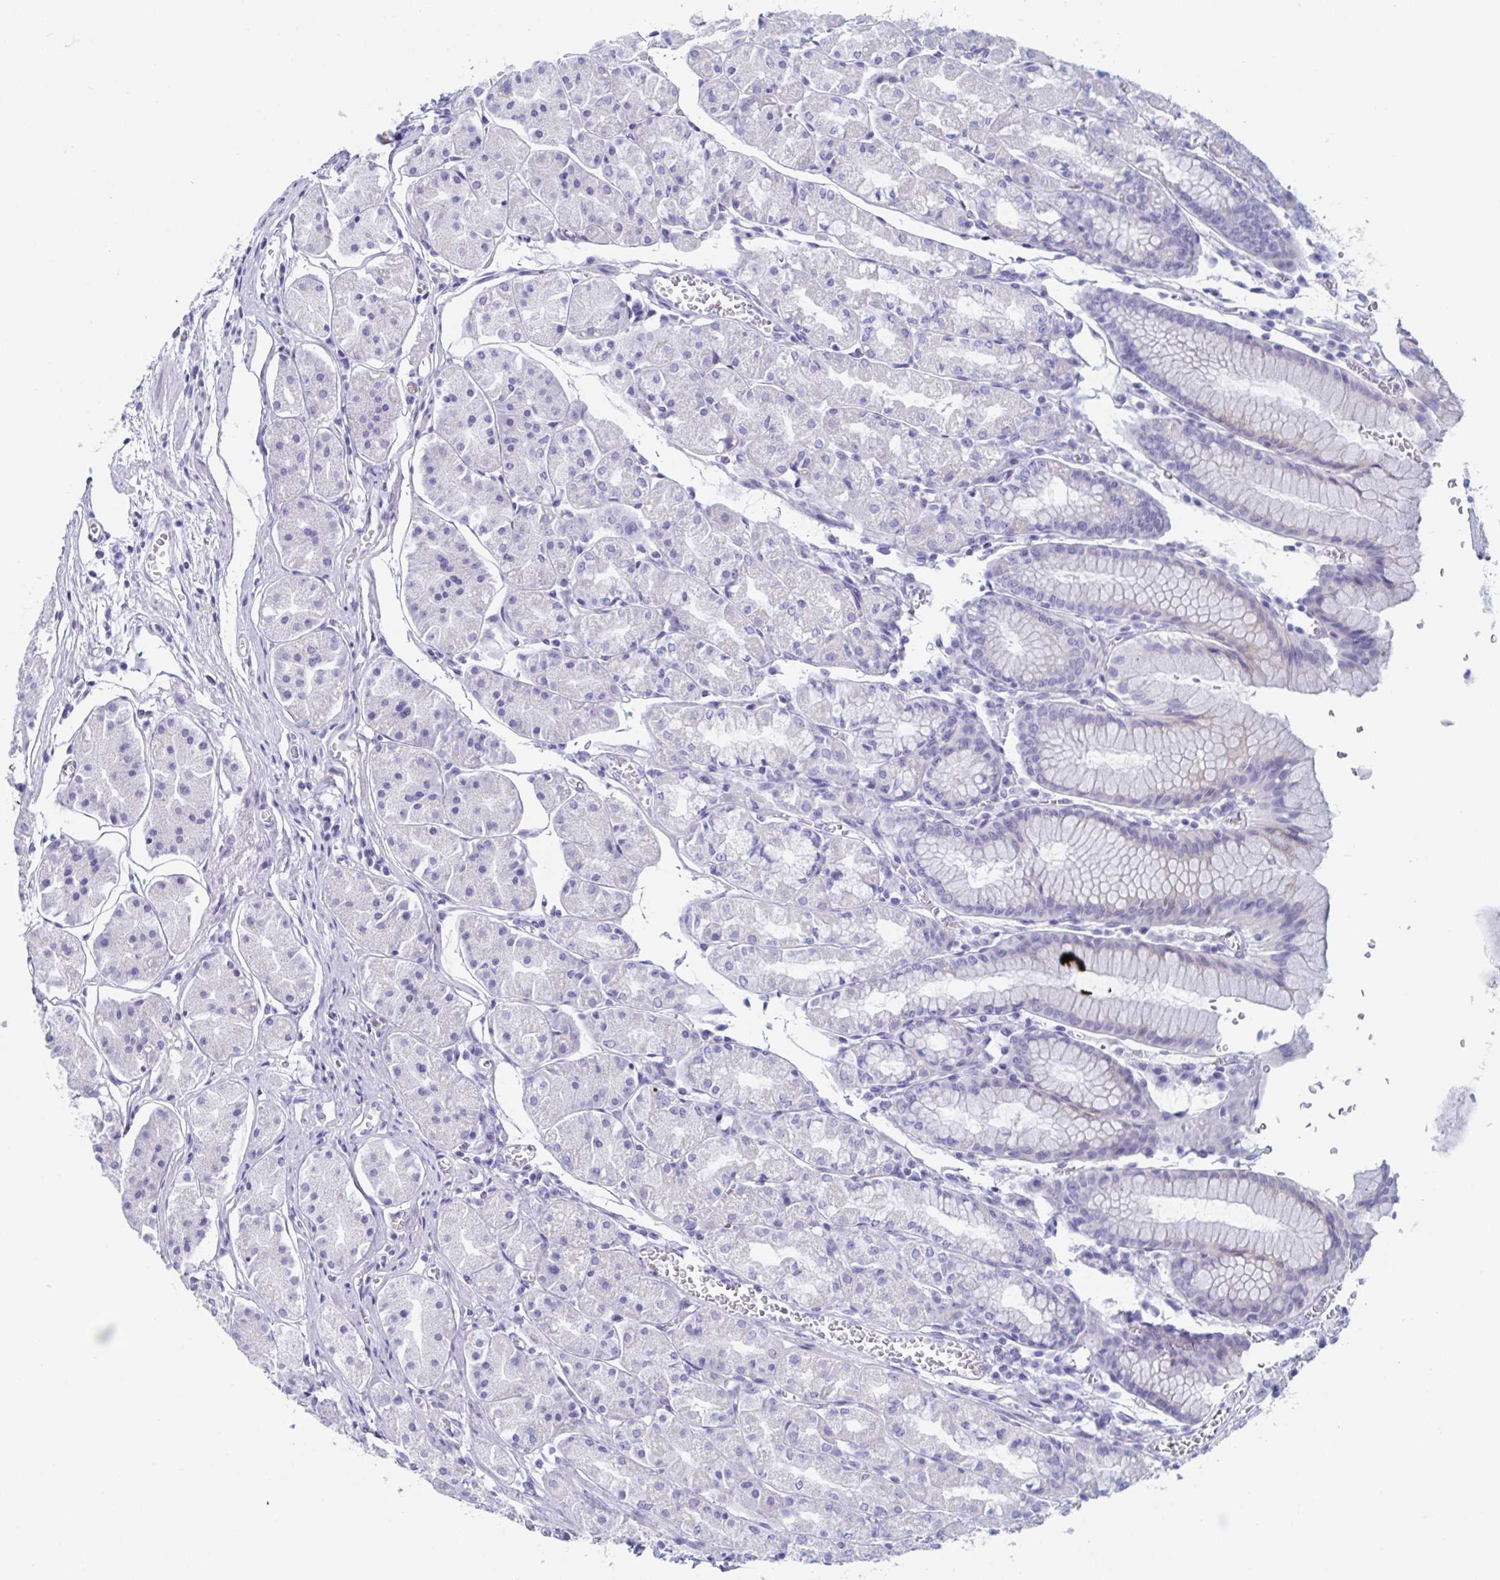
{"staining": {"intensity": "negative", "quantity": "none", "location": "none"}, "tissue": "stomach", "cell_type": "Glandular cells", "image_type": "normal", "snomed": [{"axis": "morphology", "description": "Normal tissue, NOS"}, {"axis": "topography", "description": "Stomach"}], "caption": "This is an IHC photomicrograph of unremarkable stomach. There is no positivity in glandular cells.", "gene": "ZPBP", "patient": {"sex": "male", "age": 55}}